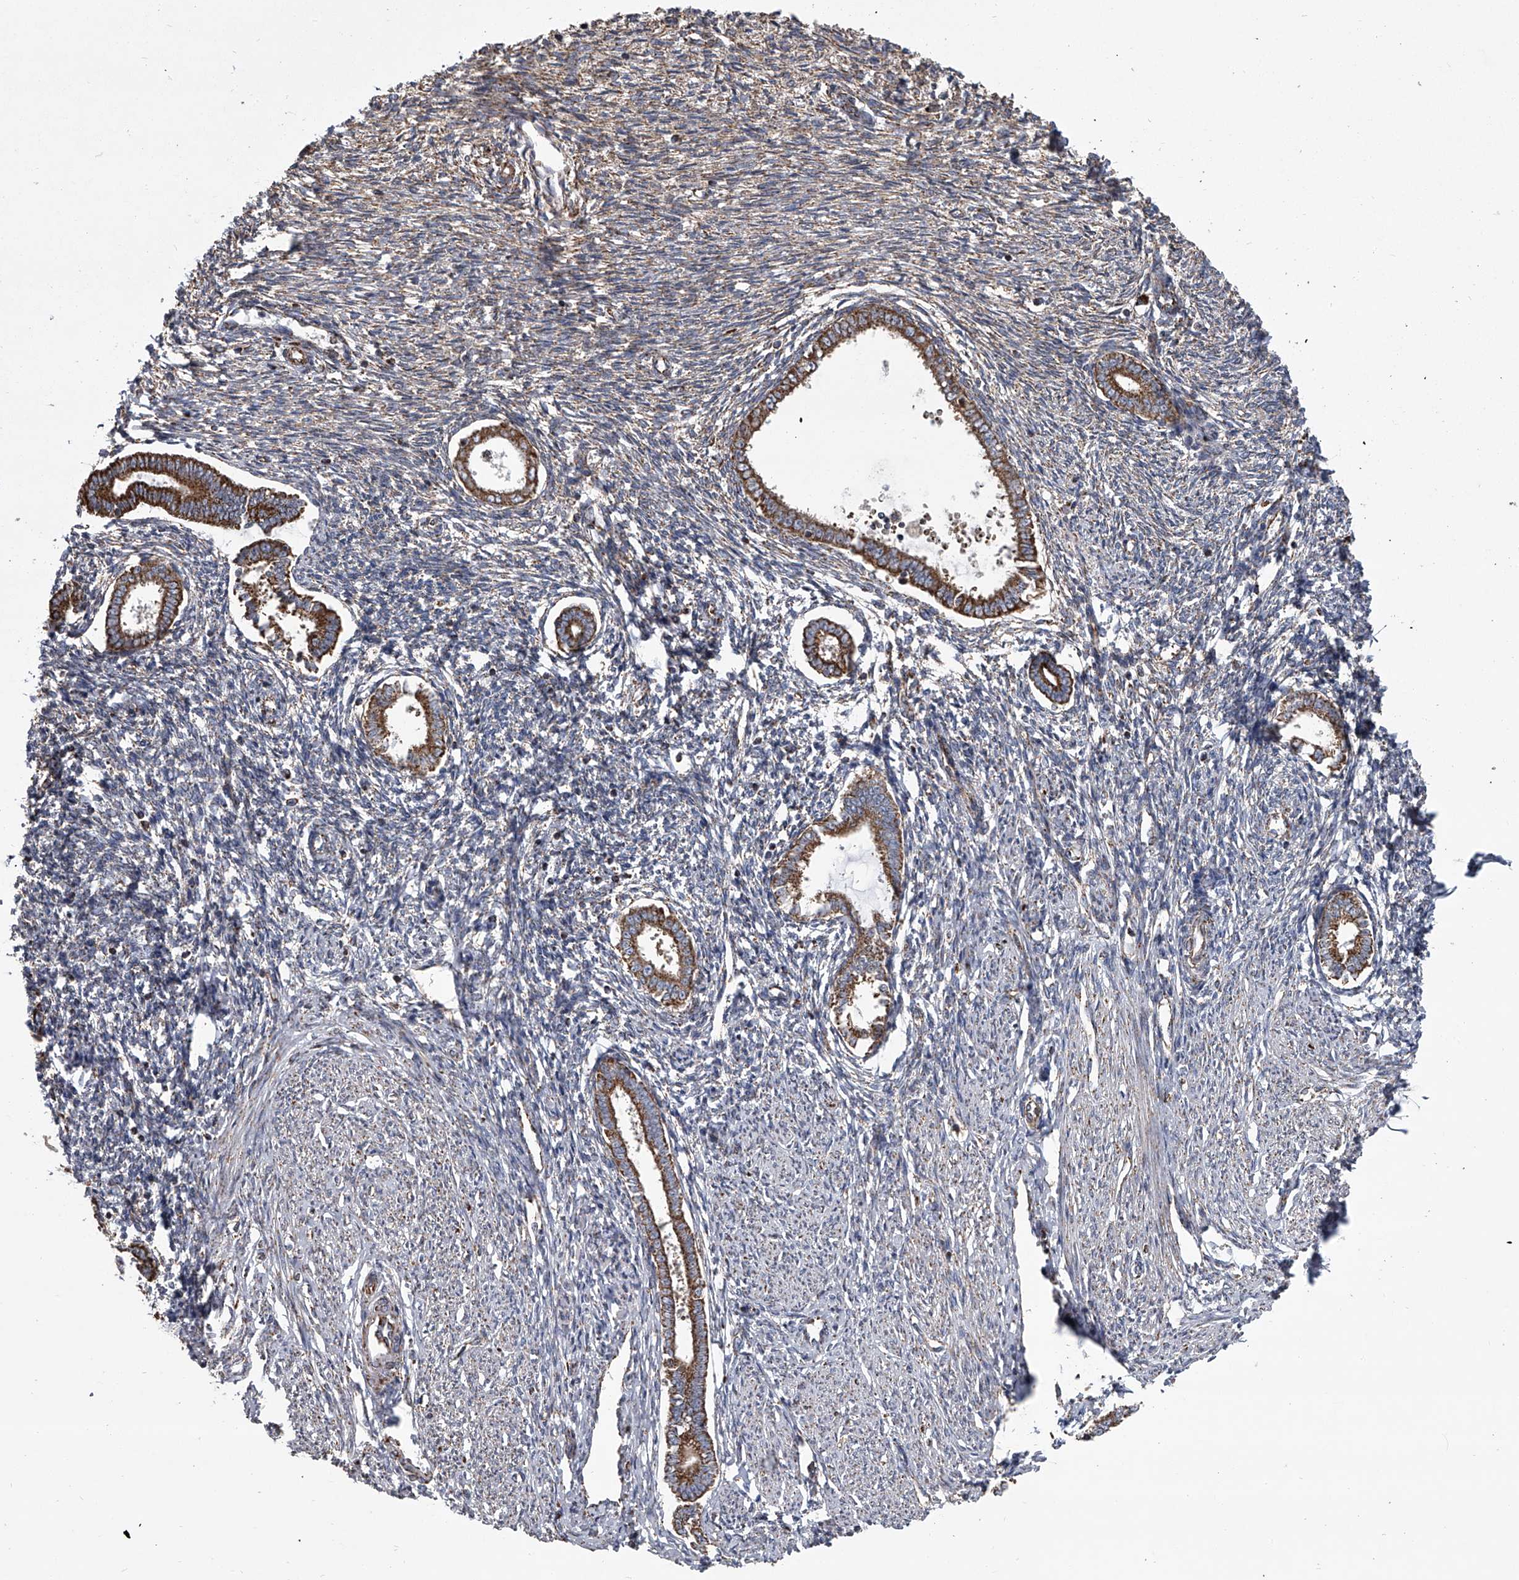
{"staining": {"intensity": "moderate", "quantity": "<25%", "location": "cytoplasmic/membranous"}, "tissue": "endometrium", "cell_type": "Cells in endometrial stroma", "image_type": "normal", "snomed": [{"axis": "morphology", "description": "Normal tissue, NOS"}, {"axis": "topography", "description": "Endometrium"}], "caption": "An immunohistochemistry histopathology image of unremarkable tissue is shown. Protein staining in brown highlights moderate cytoplasmic/membranous positivity in endometrium within cells in endometrial stroma. (Brightfield microscopy of DAB IHC at high magnification).", "gene": "ZC3H15", "patient": {"sex": "female", "age": 56}}